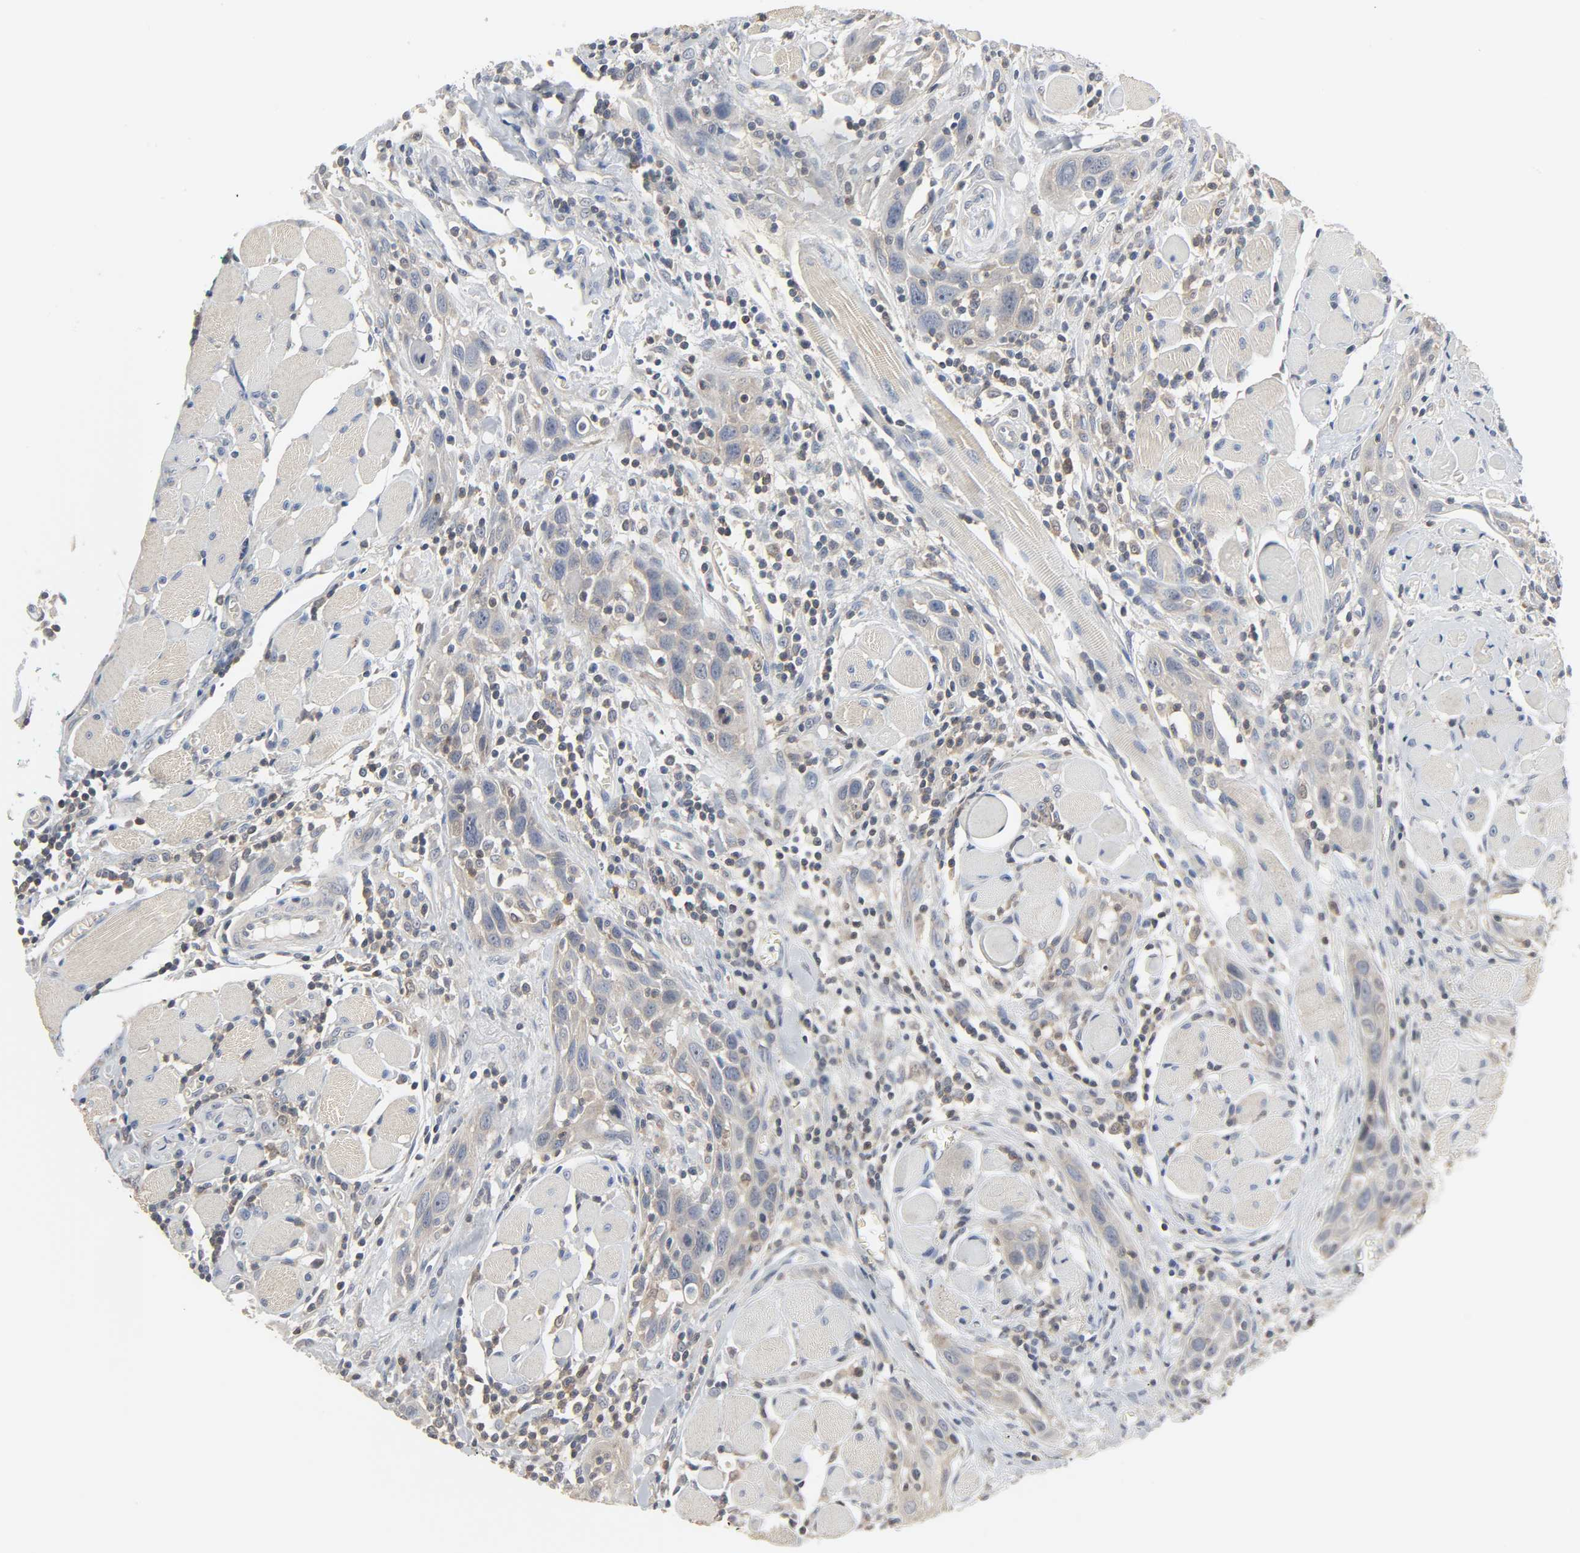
{"staining": {"intensity": "moderate", "quantity": ">75%", "location": "cytoplasmic/membranous"}, "tissue": "head and neck cancer", "cell_type": "Tumor cells", "image_type": "cancer", "snomed": [{"axis": "morphology", "description": "Squamous cell carcinoma, NOS"}, {"axis": "topography", "description": "Oral tissue"}, {"axis": "topography", "description": "Head-Neck"}], "caption": "DAB immunohistochemical staining of human head and neck cancer (squamous cell carcinoma) reveals moderate cytoplasmic/membranous protein positivity in about >75% of tumor cells.", "gene": "PLEKHA2", "patient": {"sex": "female", "age": 50}}